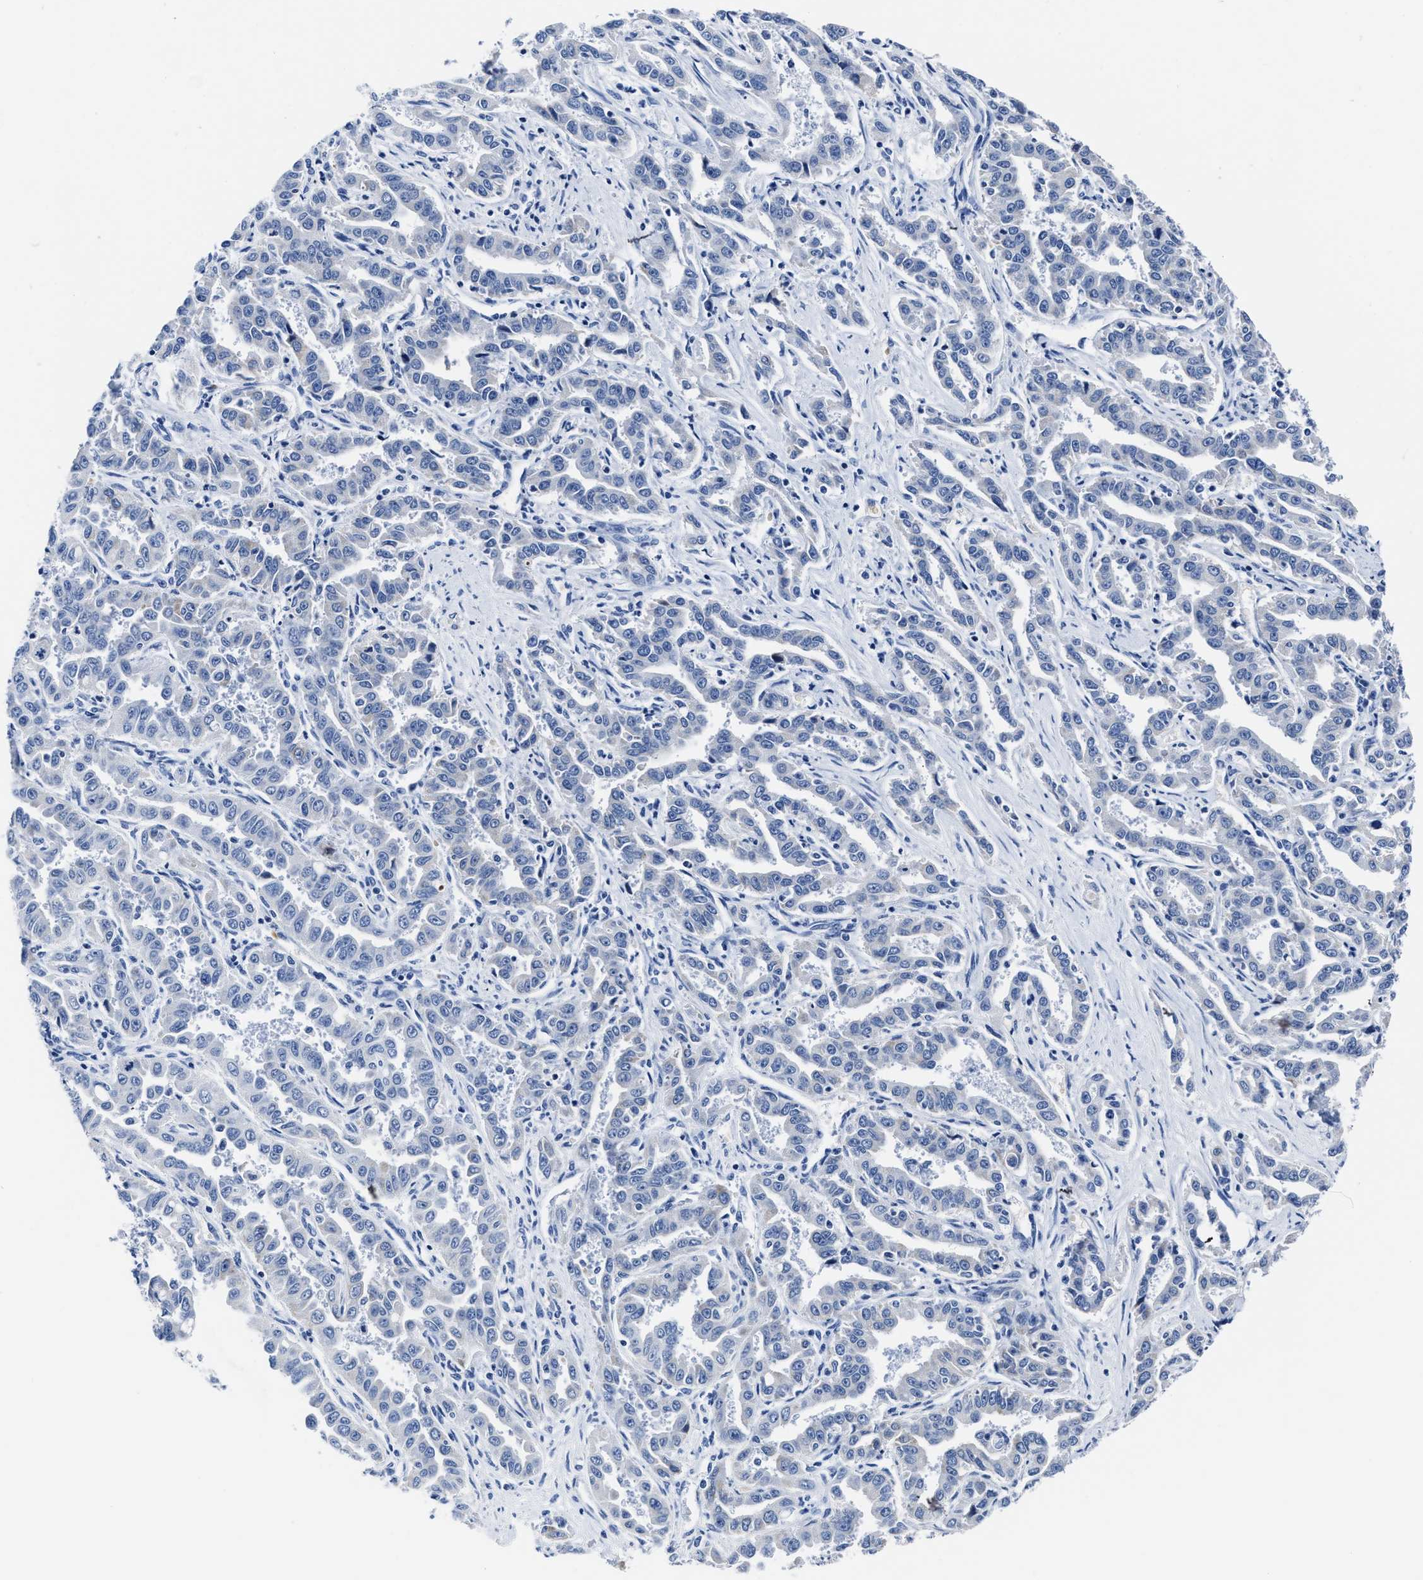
{"staining": {"intensity": "negative", "quantity": "none", "location": "none"}, "tissue": "liver cancer", "cell_type": "Tumor cells", "image_type": "cancer", "snomed": [{"axis": "morphology", "description": "Cholangiocarcinoma"}, {"axis": "topography", "description": "Liver"}], "caption": "IHC micrograph of neoplastic tissue: human liver cancer (cholangiocarcinoma) stained with DAB (3,3'-diaminobenzidine) demonstrates no significant protein staining in tumor cells.", "gene": "KCNMB3", "patient": {"sex": "male", "age": 59}}